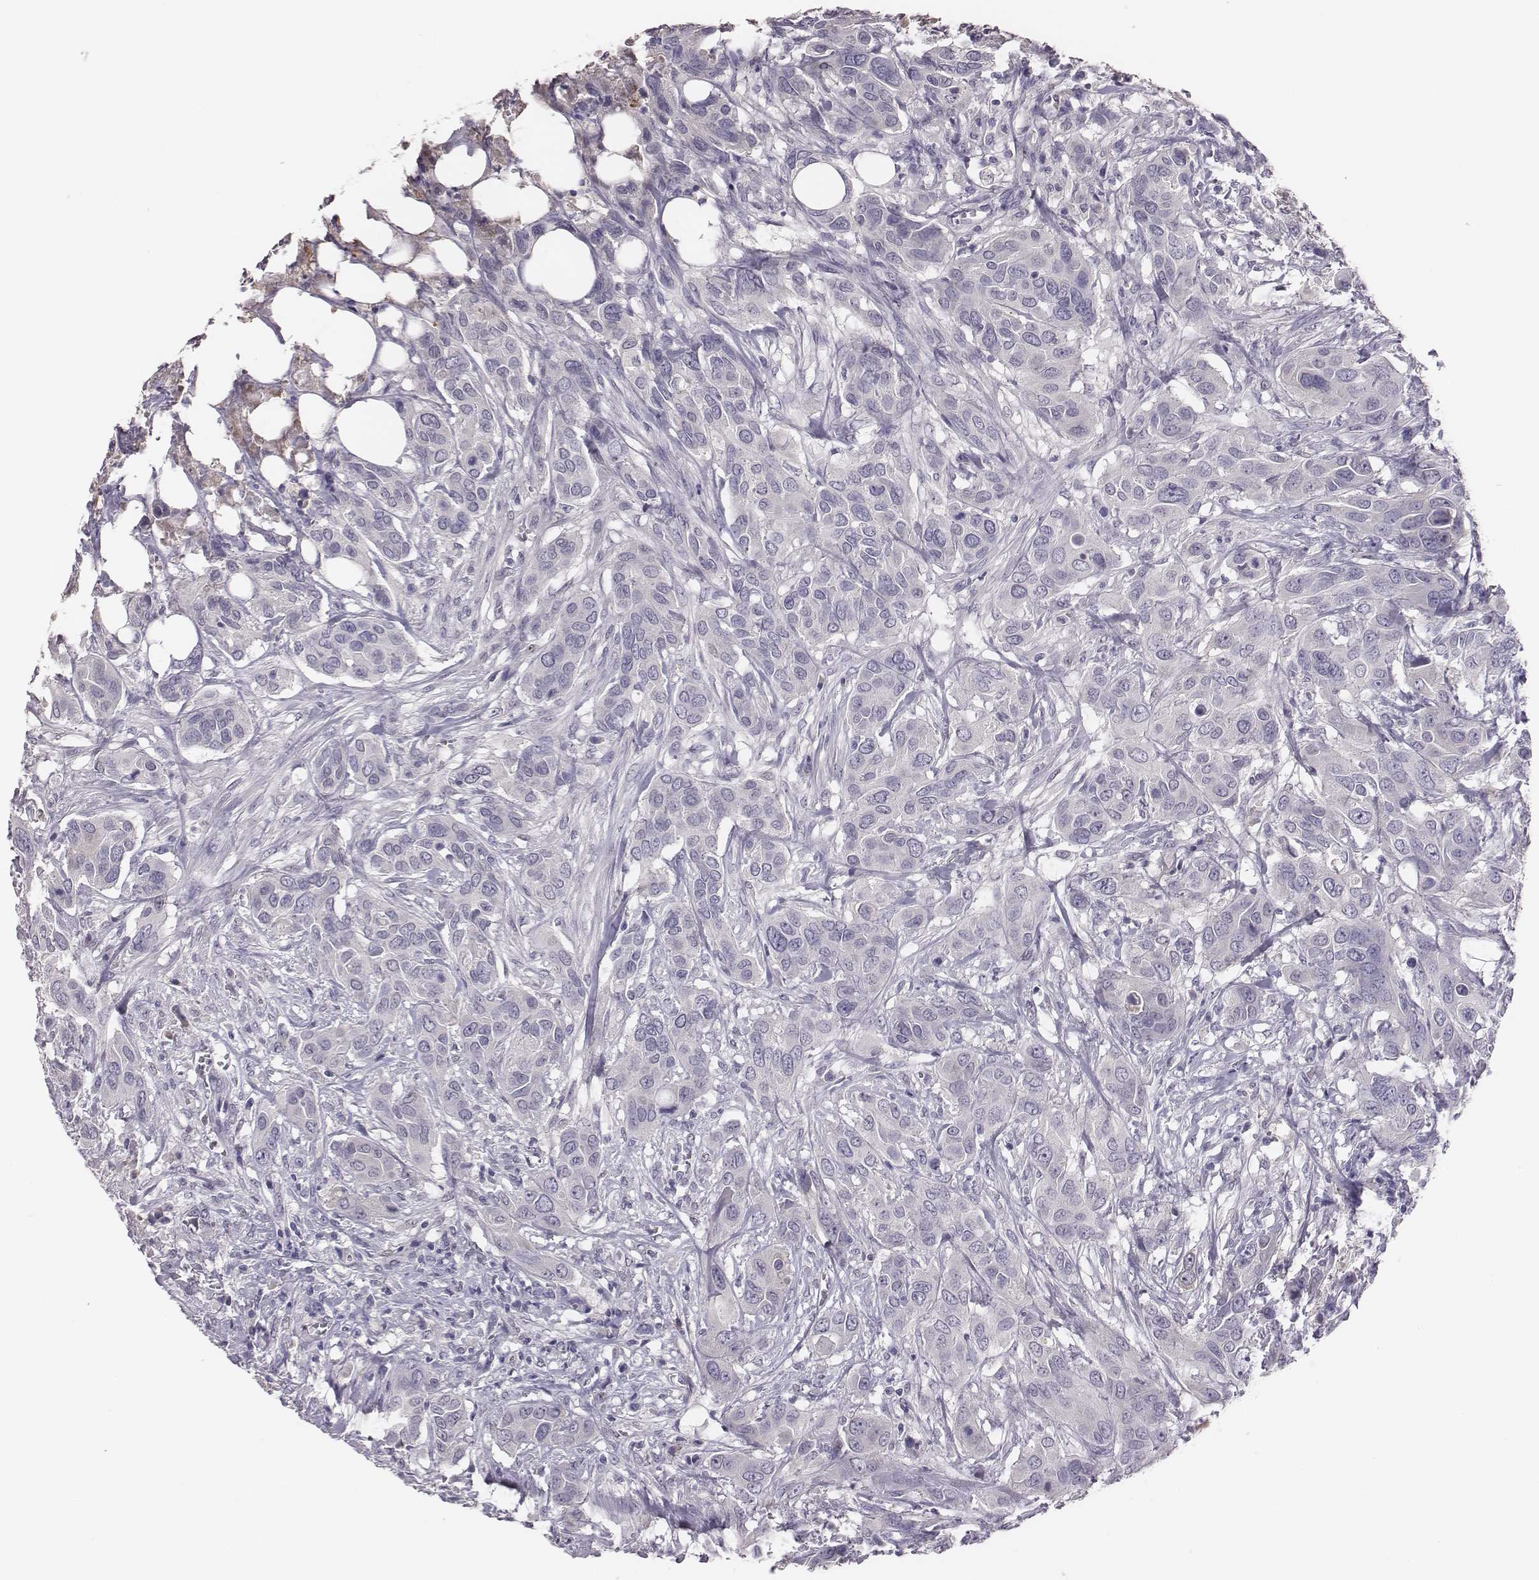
{"staining": {"intensity": "negative", "quantity": "none", "location": "none"}, "tissue": "urothelial cancer", "cell_type": "Tumor cells", "image_type": "cancer", "snomed": [{"axis": "morphology", "description": "Urothelial carcinoma, NOS"}, {"axis": "morphology", "description": "Urothelial carcinoma, High grade"}, {"axis": "topography", "description": "Urinary bladder"}], "caption": "There is no significant staining in tumor cells of urothelial cancer. Nuclei are stained in blue.", "gene": "EN1", "patient": {"sex": "male", "age": 63}}